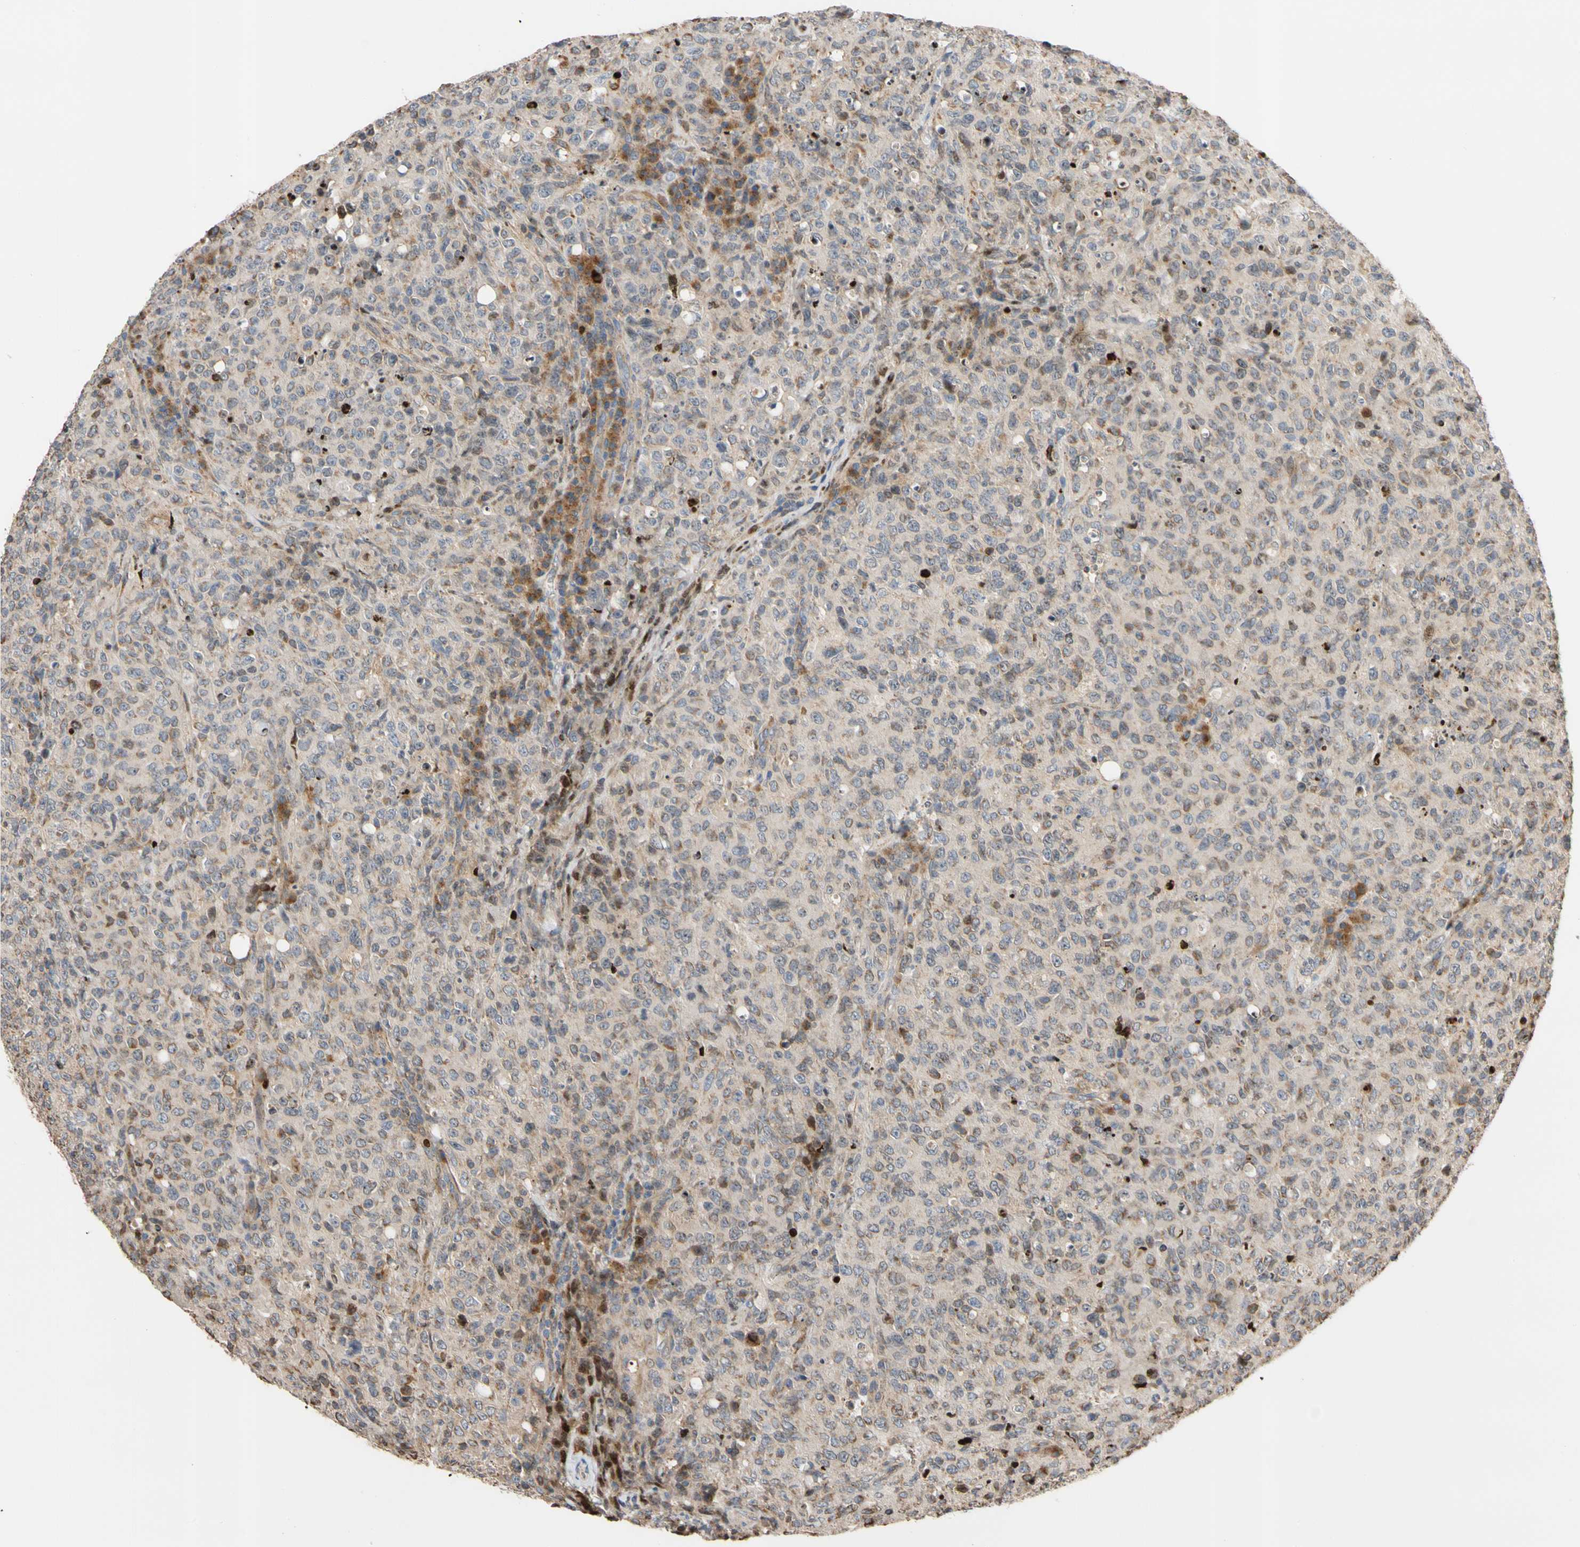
{"staining": {"intensity": "moderate", "quantity": "<25%", "location": "cytoplasmic/membranous"}, "tissue": "lymphoma", "cell_type": "Tumor cells", "image_type": "cancer", "snomed": [{"axis": "morphology", "description": "Malignant lymphoma, non-Hodgkin's type, High grade"}, {"axis": "topography", "description": "Tonsil"}], "caption": "An IHC photomicrograph of neoplastic tissue is shown. Protein staining in brown highlights moderate cytoplasmic/membranous positivity in high-grade malignant lymphoma, non-Hodgkin's type within tumor cells. Using DAB (brown) and hematoxylin (blue) stains, captured at high magnification using brightfield microscopy.", "gene": "IP6K2", "patient": {"sex": "female", "age": 36}}